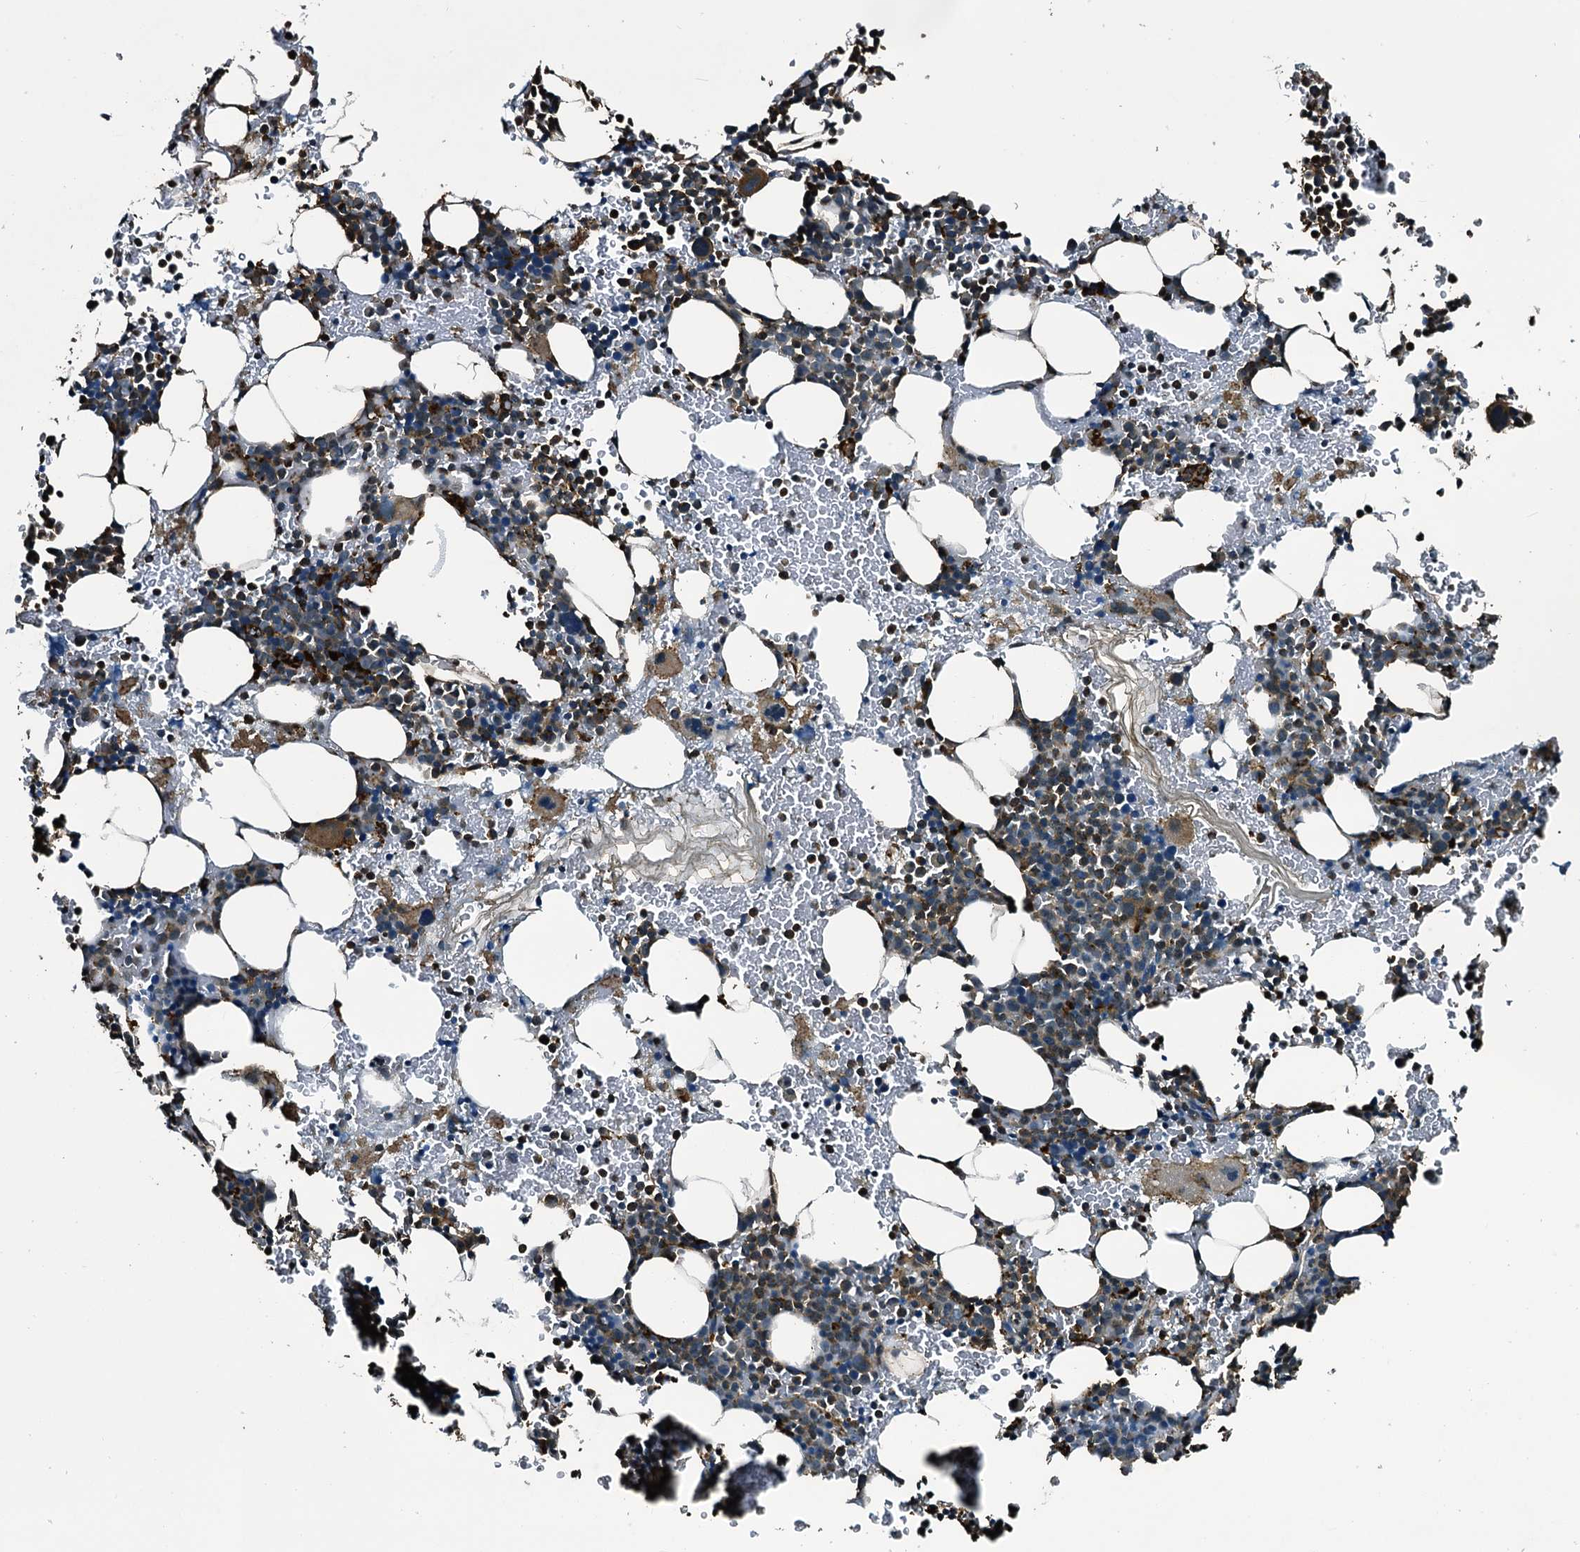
{"staining": {"intensity": "moderate", "quantity": "<25%", "location": "cytoplasmic/membranous"}, "tissue": "bone marrow", "cell_type": "Hematopoietic cells", "image_type": "normal", "snomed": [{"axis": "morphology", "description": "Normal tissue, NOS"}, {"axis": "topography", "description": "Bone marrow"}], "caption": "A histopathology image showing moderate cytoplasmic/membranous expression in approximately <25% of hematopoietic cells in benign bone marrow, as visualized by brown immunohistochemical staining.", "gene": "TPGS2", "patient": {"sex": "male", "age": 41}}